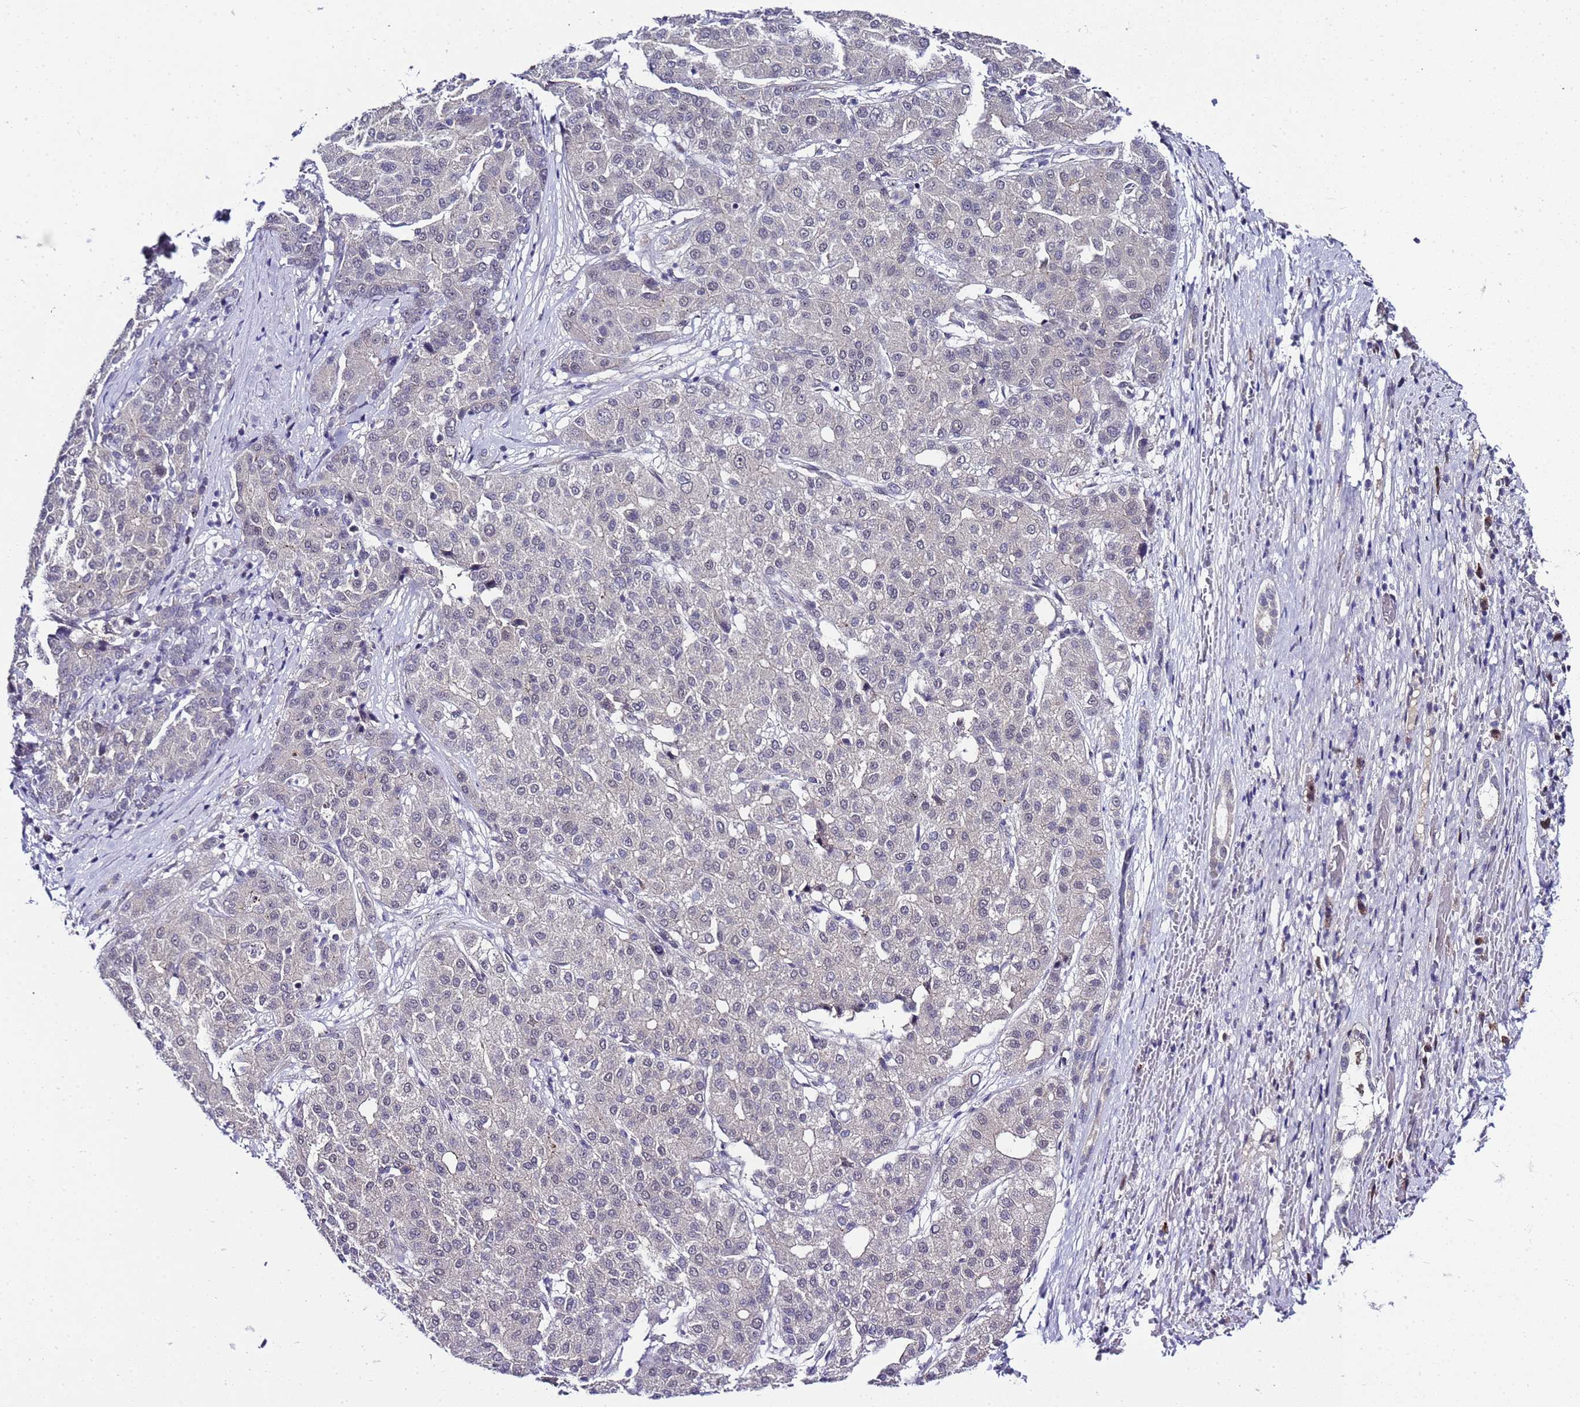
{"staining": {"intensity": "negative", "quantity": "none", "location": "none"}, "tissue": "liver cancer", "cell_type": "Tumor cells", "image_type": "cancer", "snomed": [{"axis": "morphology", "description": "Carcinoma, Hepatocellular, NOS"}, {"axis": "topography", "description": "Liver"}], "caption": "Immunohistochemical staining of liver hepatocellular carcinoma exhibits no significant expression in tumor cells.", "gene": "C19orf47", "patient": {"sex": "male", "age": 65}}